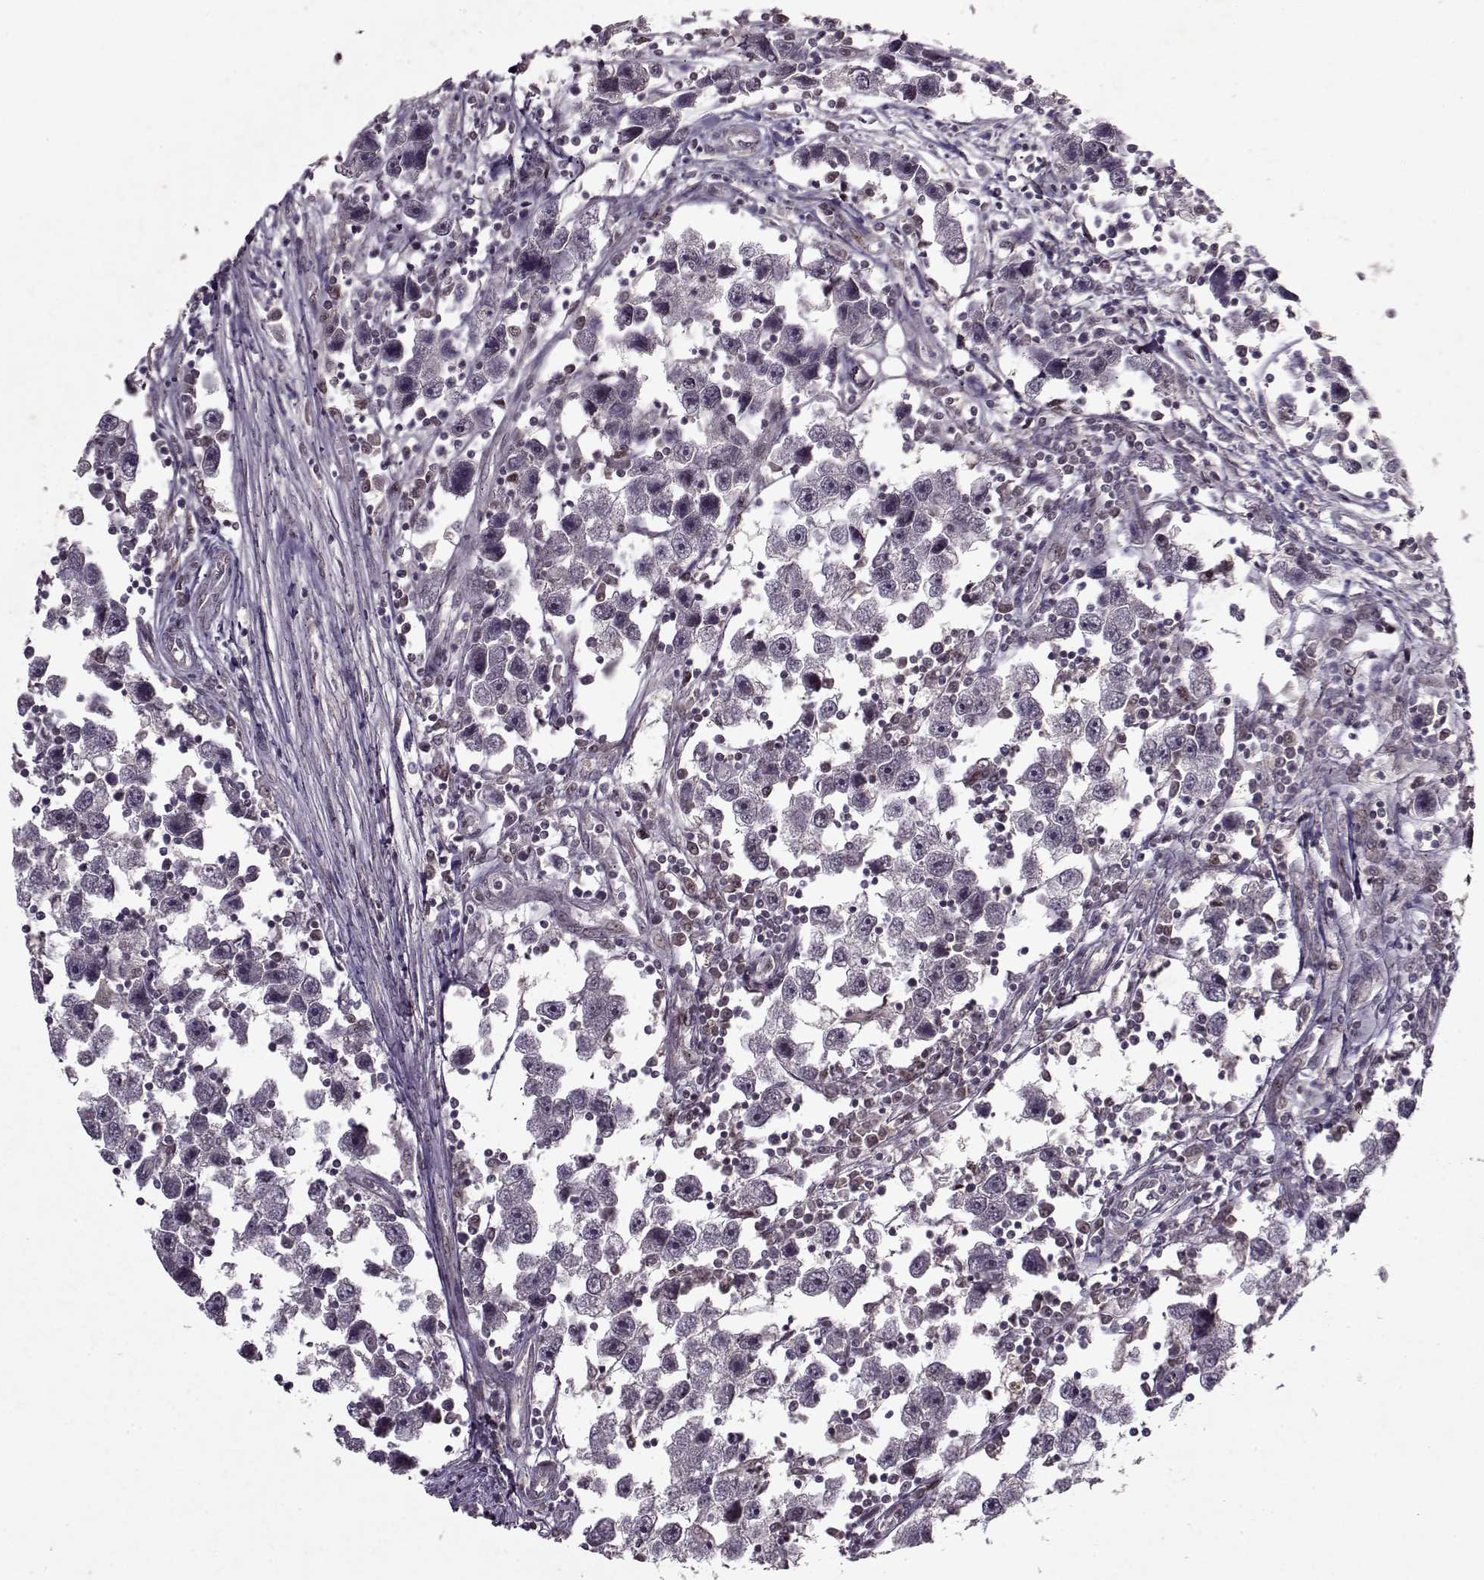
{"staining": {"intensity": "negative", "quantity": "none", "location": "none"}, "tissue": "testis cancer", "cell_type": "Tumor cells", "image_type": "cancer", "snomed": [{"axis": "morphology", "description": "Seminoma, NOS"}, {"axis": "topography", "description": "Testis"}], "caption": "The photomicrograph exhibits no significant staining in tumor cells of testis seminoma.", "gene": "PSMA7", "patient": {"sex": "male", "age": 30}}